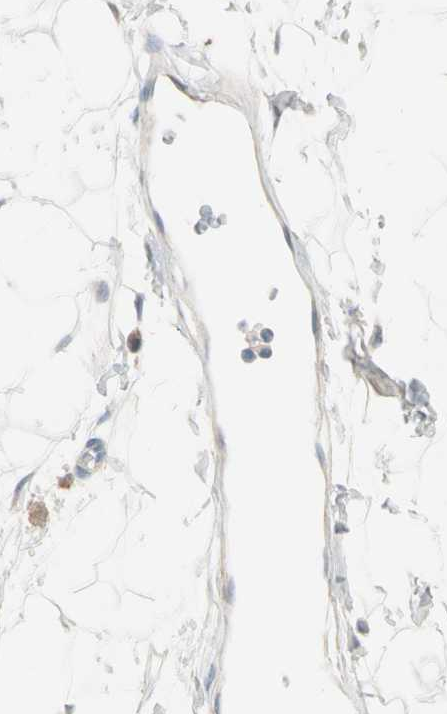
{"staining": {"intensity": "negative", "quantity": "none", "location": "none"}, "tissue": "adipose tissue", "cell_type": "Adipocytes", "image_type": "normal", "snomed": [{"axis": "morphology", "description": "Normal tissue, NOS"}, {"axis": "topography", "description": "Soft tissue"}], "caption": "High power microscopy image of an IHC micrograph of unremarkable adipose tissue, revealing no significant positivity in adipocytes. (Immunohistochemistry, brightfield microscopy, high magnification).", "gene": "SERPIND1", "patient": {"sex": "male", "age": 72}}